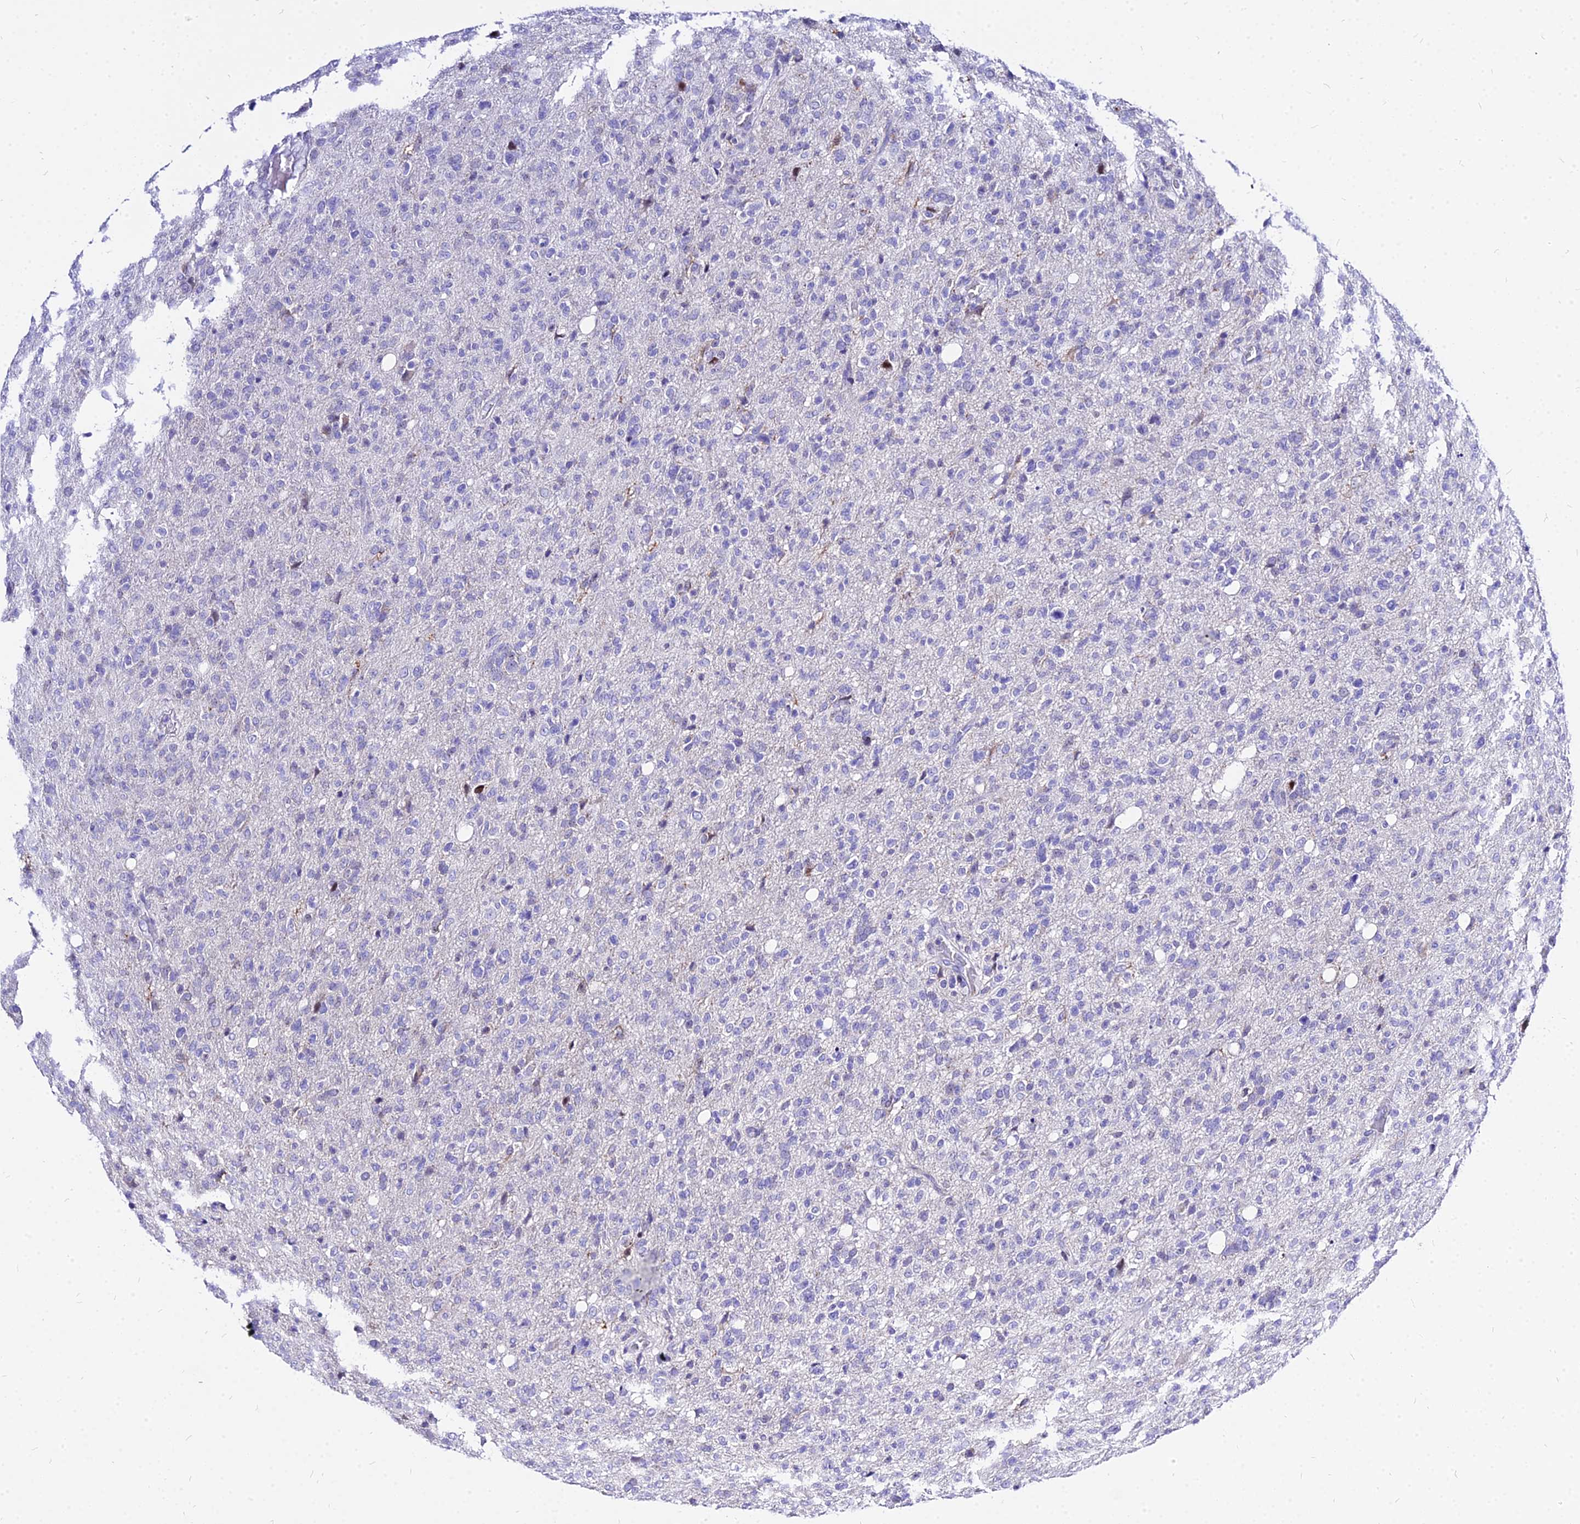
{"staining": {"intensity": "negative", "quantity": "none", "location": "none"}, "tissue": "glioma", "cell_type": "Tumor cells", "image_type": "cancer", "snomed": [{"axis": "morphology", "description": "Glioma, malignant, High grade"}, {"axis": "topography", "description": "Brain"}], "caption": "Immunohistochemistry (IHC) of human glioma demonstrates no expression in tumor cells.", "gene": "CARD18", "patient": {"sex": "female", "age": 57}}